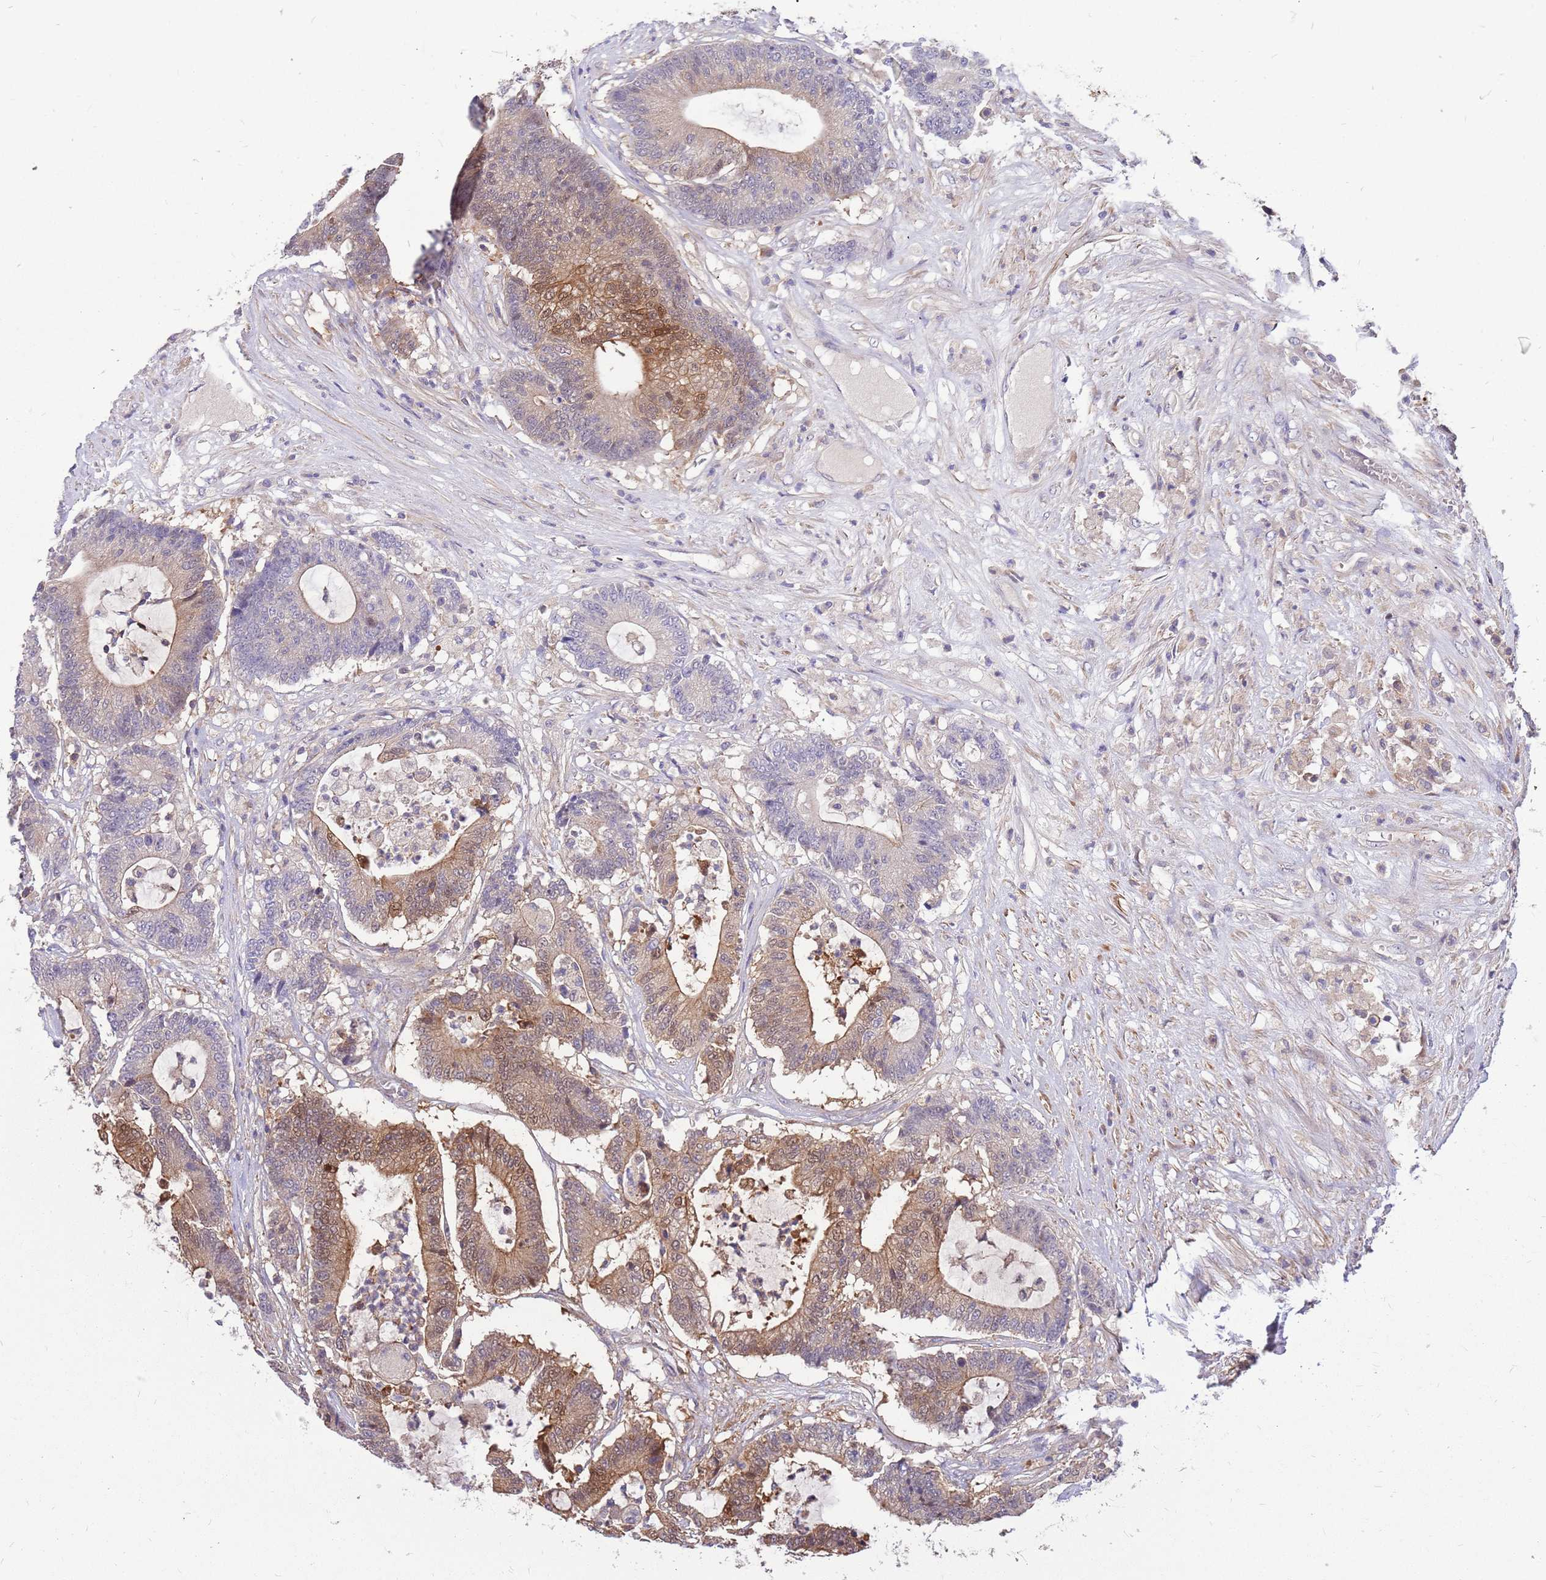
{"staining": {"intensity": "moderate", "quantity": "25%-75%", "location": "cytoplasmic/membranous"}, "tissue": "colorectal cancer", "cell_type": "Tumor cells", "image_type": "cancer", "snomed": [{"axis": "morphology", "description": "Adenocarcinoma, NOS"}, {"axis": "topography", "description": "Colon"}], "caption": "IHC photomicrograph of colorectal adenocarcinoma stained for a protein (brown), which reveals medium levels of moderate cytoplasmic/membranous positivity in approximately 25%-75% of tumor cells.", "gene": "MVD", "patient": {"sex": "female", "age": 84}}